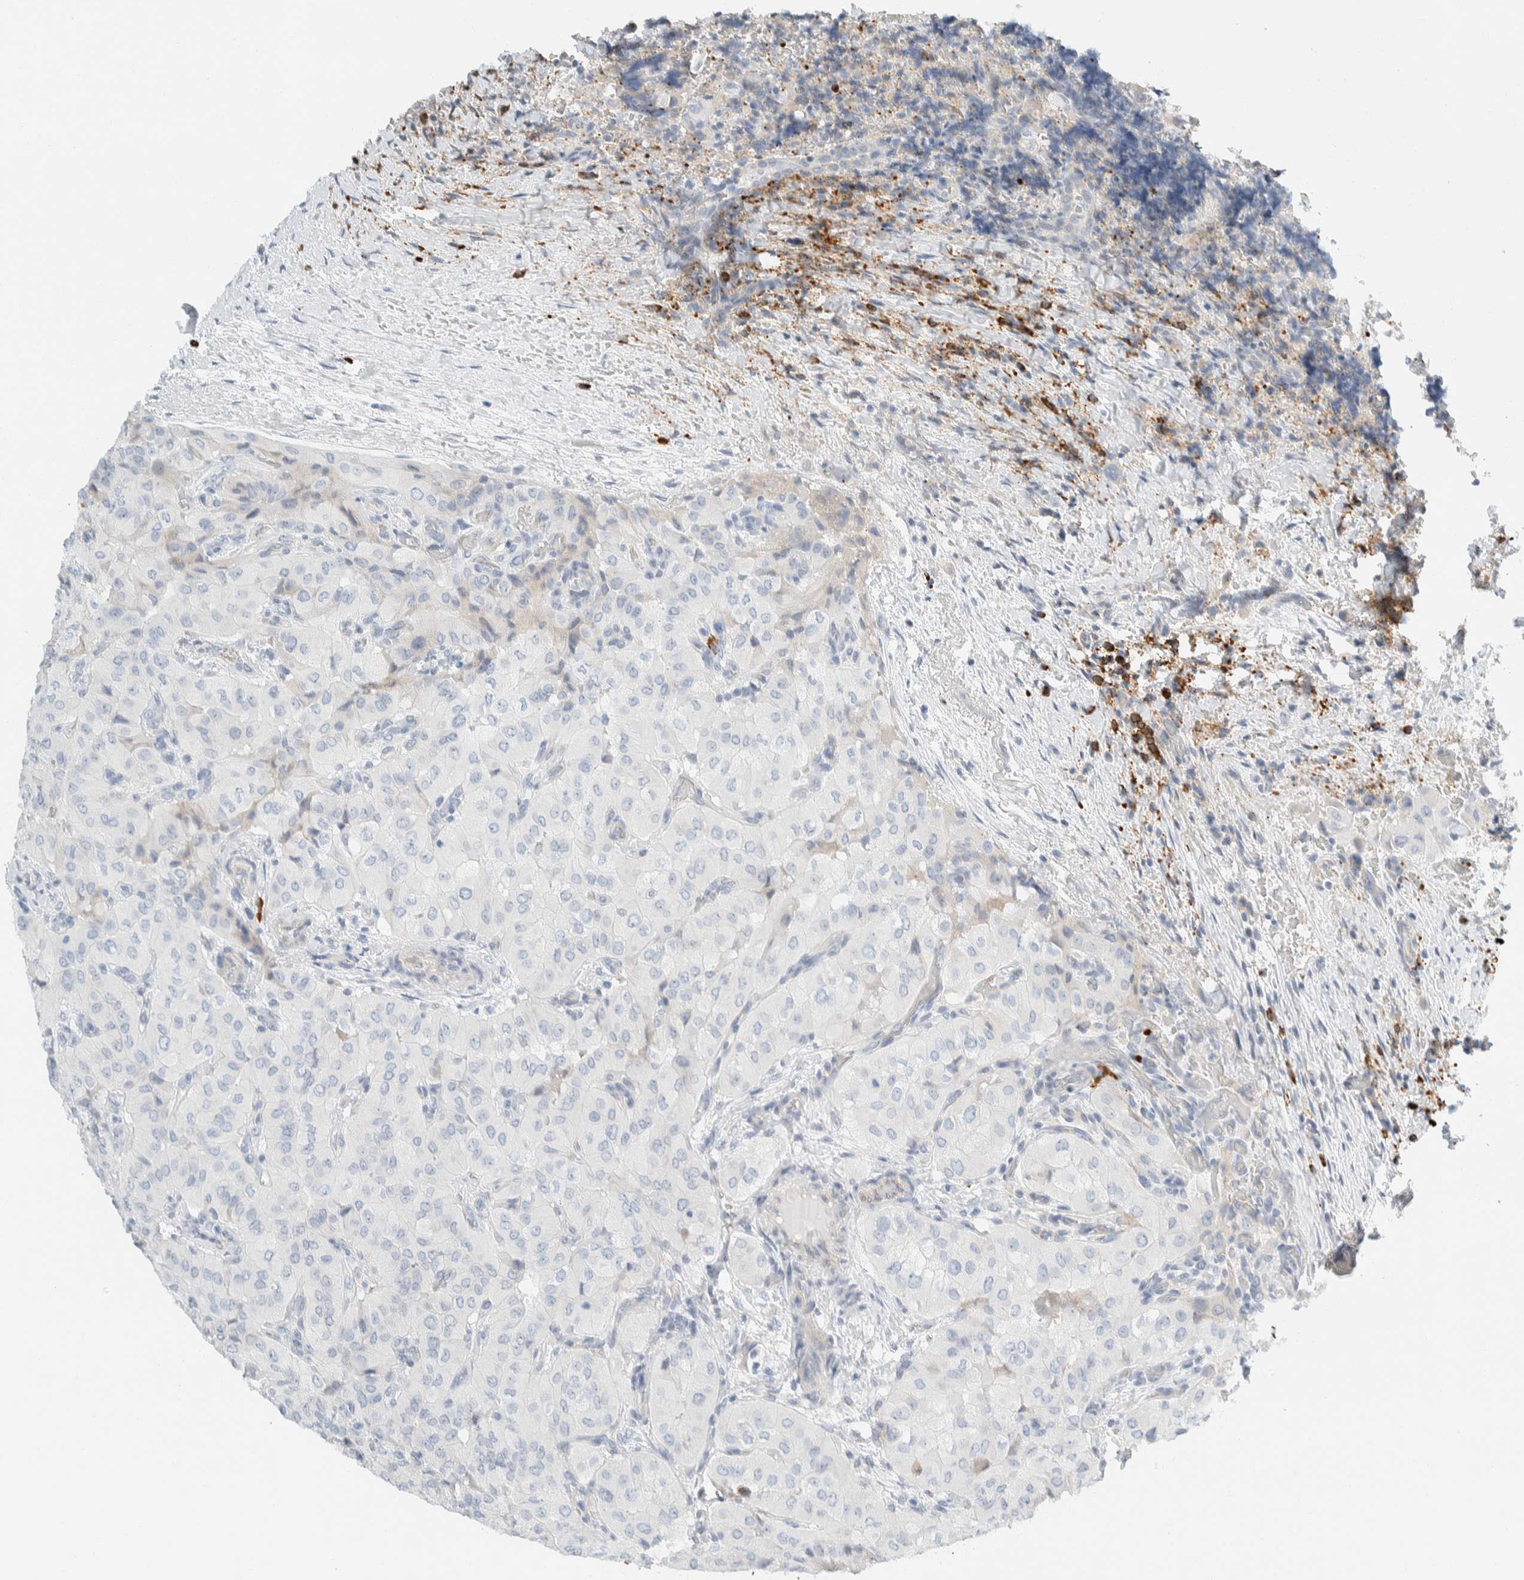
{"staining": {"intensity": "negative", "quantity": "none", "location": "none"}, "tissue": "thyroid cancer", "cell_type": "Tumor cells", "image_type": "cancer", "snomed": [{"axis": "morphology", "description": "Papillary adenocarcinoma, NOS"}, {"axis": "topography", "description": "Thyroid gland"}], "caption": "DAB (3,3'-diaminobenzidine) immunohistochemical staining of thyroid cancer (papillary adenocarcinoma) demonstrates no significant staining in tumor cells. Brightfield microscopy of immunohistochemistry (IHC) stained with DAB (brown) and hematoxylin (blue), captured at high magnification.", "gene": "ARHGAP27", "patient": {"sex": "female", "age": 59}}